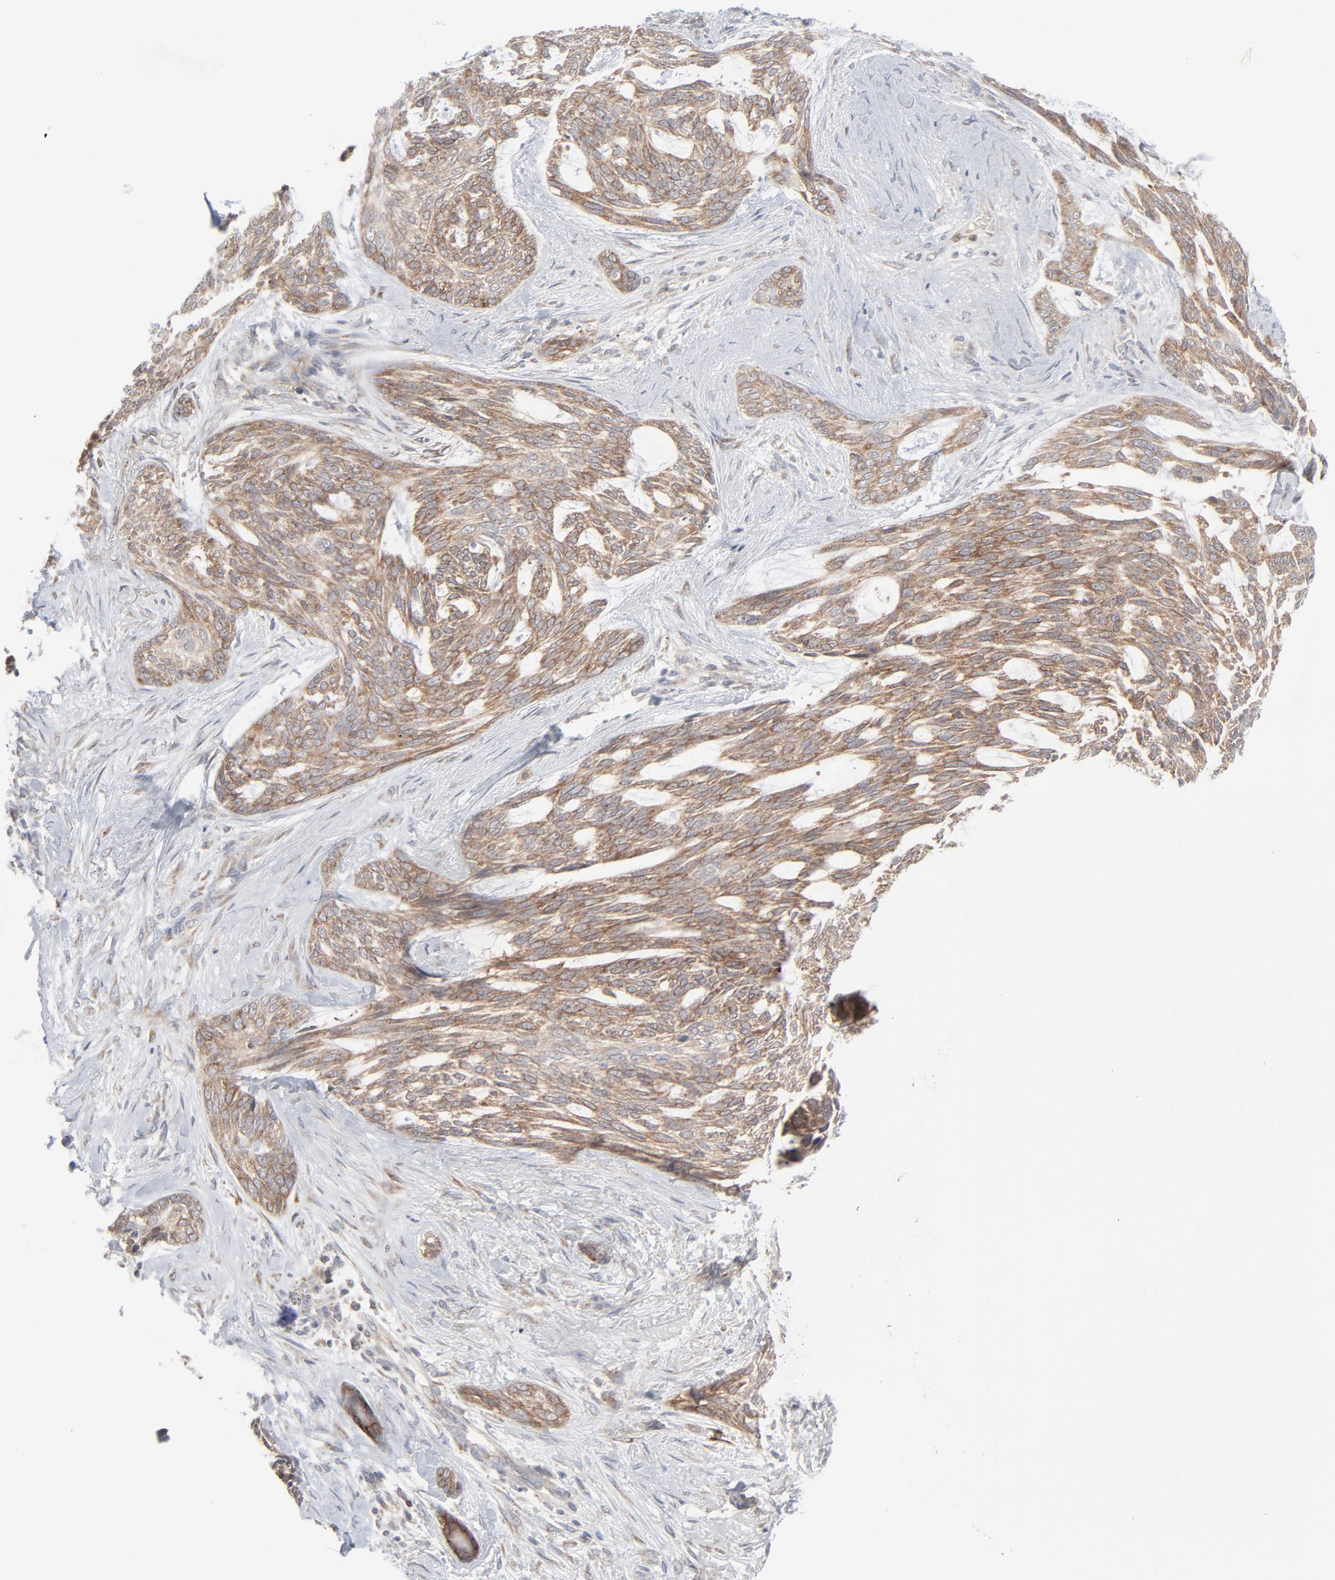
{"staining": {"intensity": "moderate", "quantity": ">75%", "location": "cytoplasmic/membranous"}, "tissue": "skin cancer", "cell_type": "Tumor cells", "image_type": "cancer", "snomed": [{"axis": "morphology", "description": "Normal tissue, NOS"}, {"axis": "morphology", "description": "Basal cell carcinoma"}, {"axis": "topography", "description": "Skin"}], "caption": "High-power microscopy captured an immunohistochemistry (IHC) micrograph of basal cell carcinoma (skin), revealing moderate cytoplasmic/membranous positivity in about >75% of tumor cells.", "gene": "KDSR", "patient": {"sex": "female", "age": 71}}